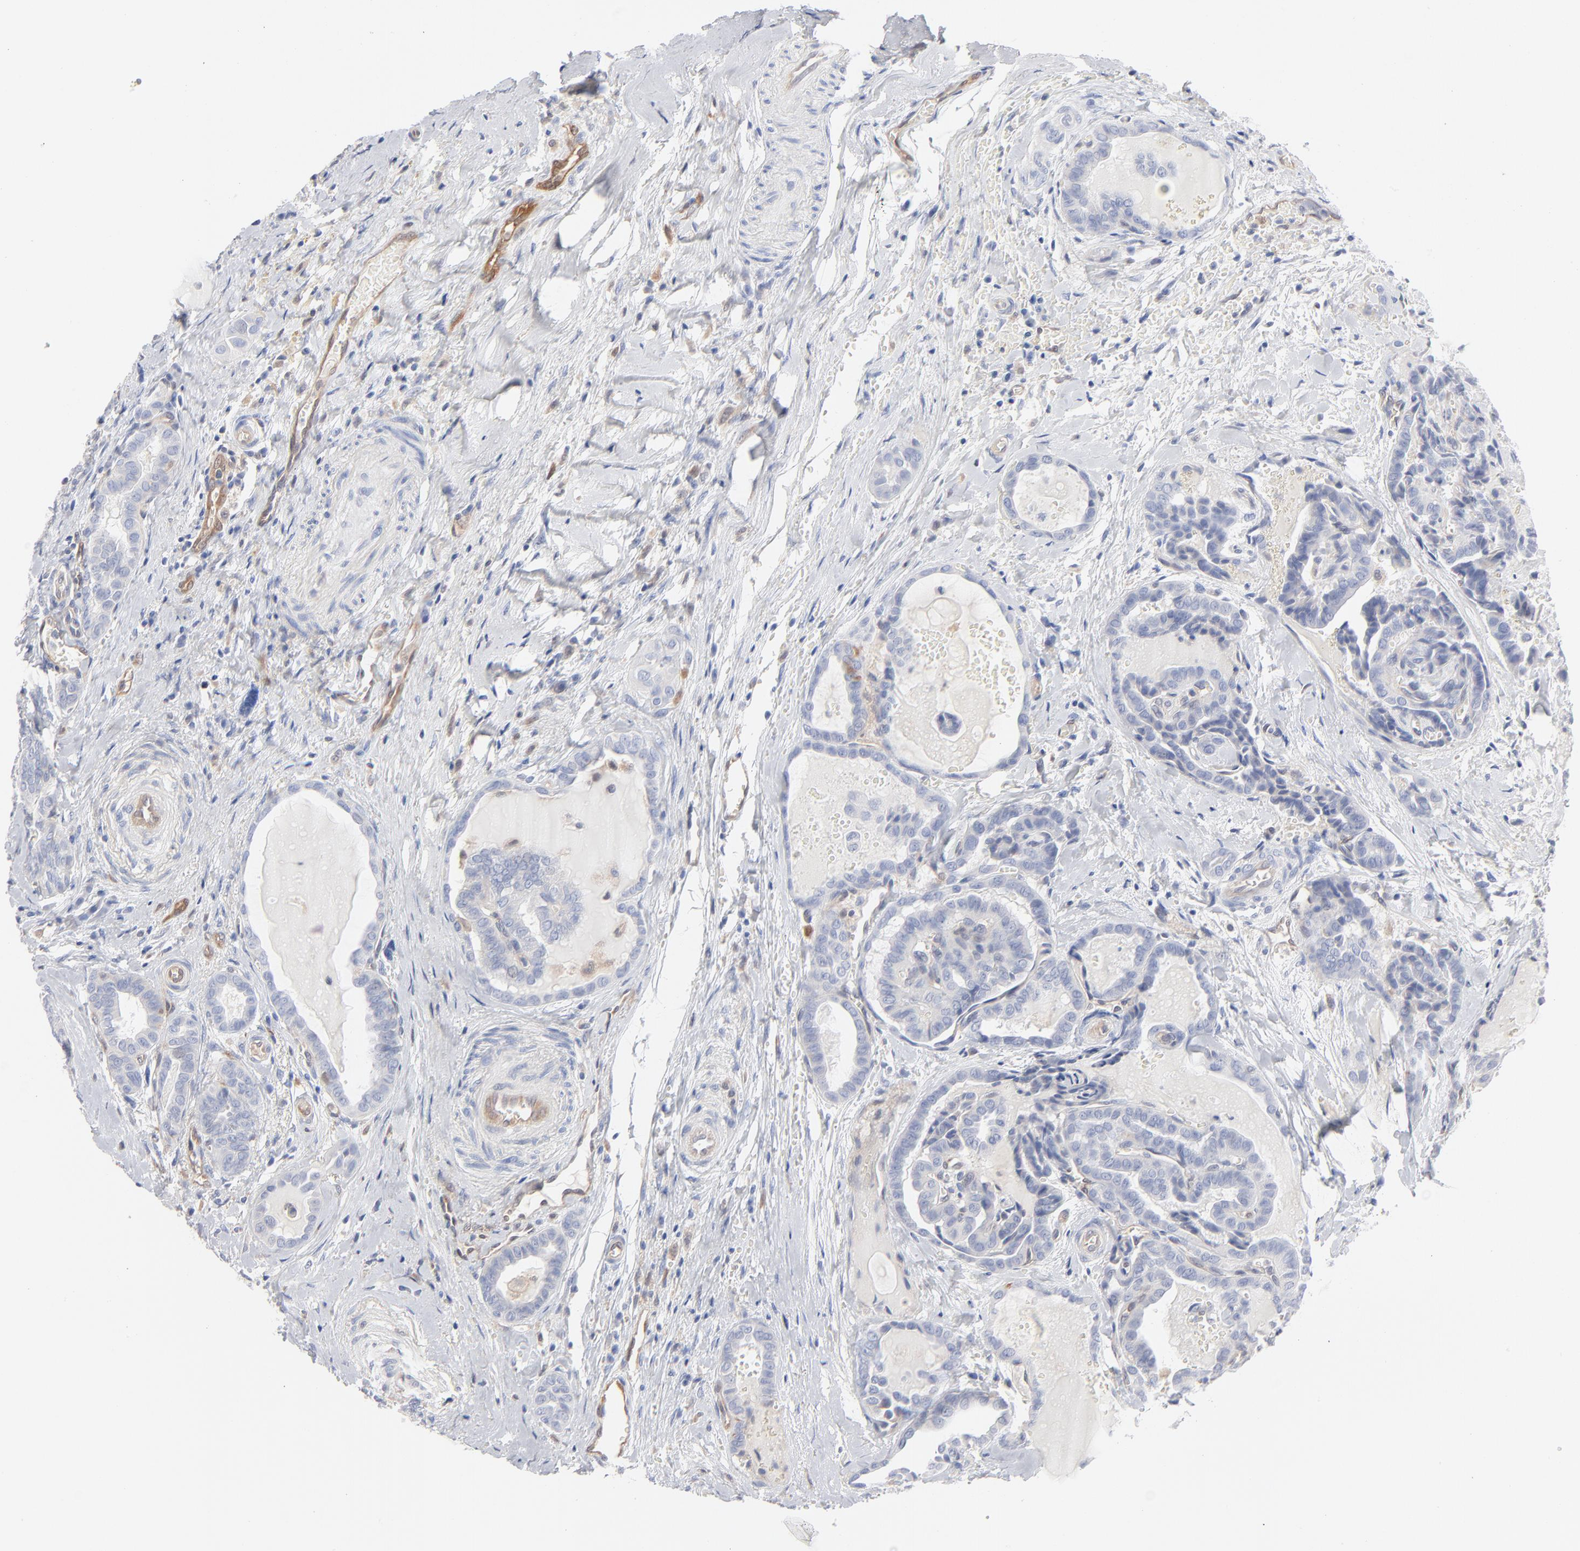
{"staining": {"intensity": "negative", "quantity": "none", "location": "none"}, "tissue": "thyroid cancer", "cell_type": "Tumor cells", "image_type": "cancer", "snomed": [{"axis": "morphology", "description": "Carcinoma, NOS"}, {"axis": "topography", "description": "Thyroid gland"}], "caption": "Photomicrograph shows no protein staining in tumor cells of carcinoma (thyroid) tissue. (DAB immunohistochemistry (IHC) visualized using brightfield microscopy, high magnification).", "gene": "ARRB1", "patient": {"sex": "female", "age": 91}}